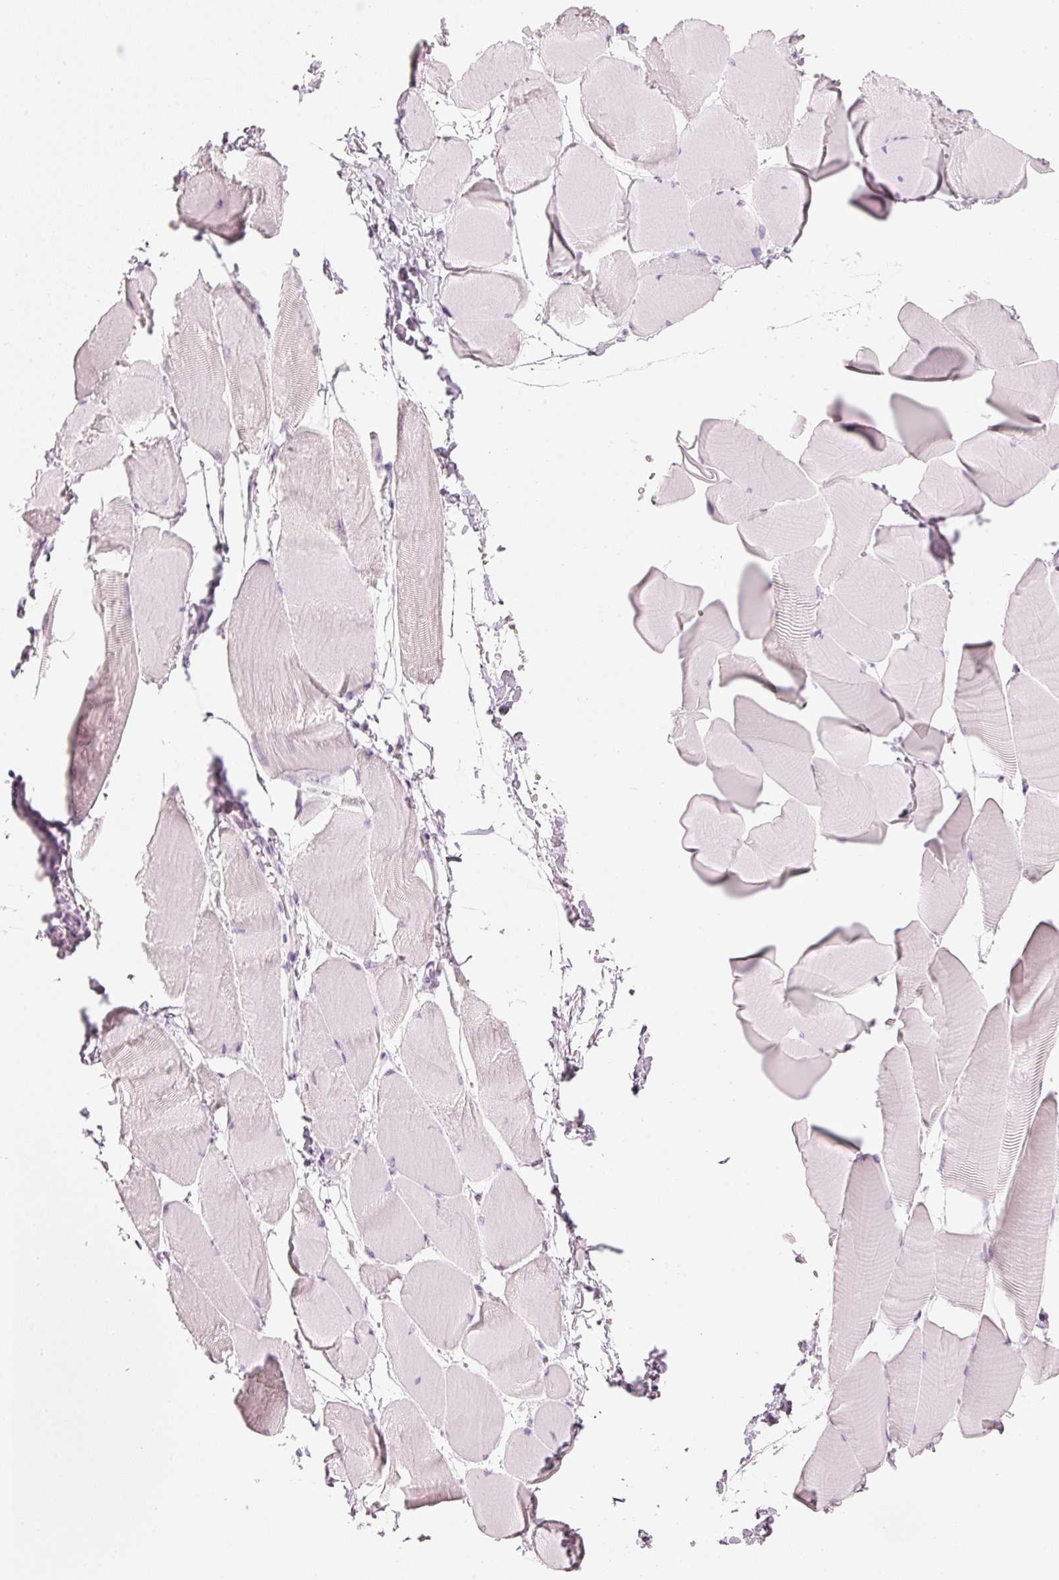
{"staining": {"intensity": "negative", "quantity": "none", "location": "none"}, "tissue": "skeletal muscle", "cell_type": "Myocytes", "image_type": "normal", "snomed": [{"axis": "morphology", "description": "Normal tissue, NOS"}, {"axis": "topography", "description": "Skeletal muscle"}], "caption": "Human skeletal muscle stained for a protein using immunohistochemistry exhibits no expression in myocytes.", "gene": "VCAM1", "patient": {"sex": "male", "age": 25}}